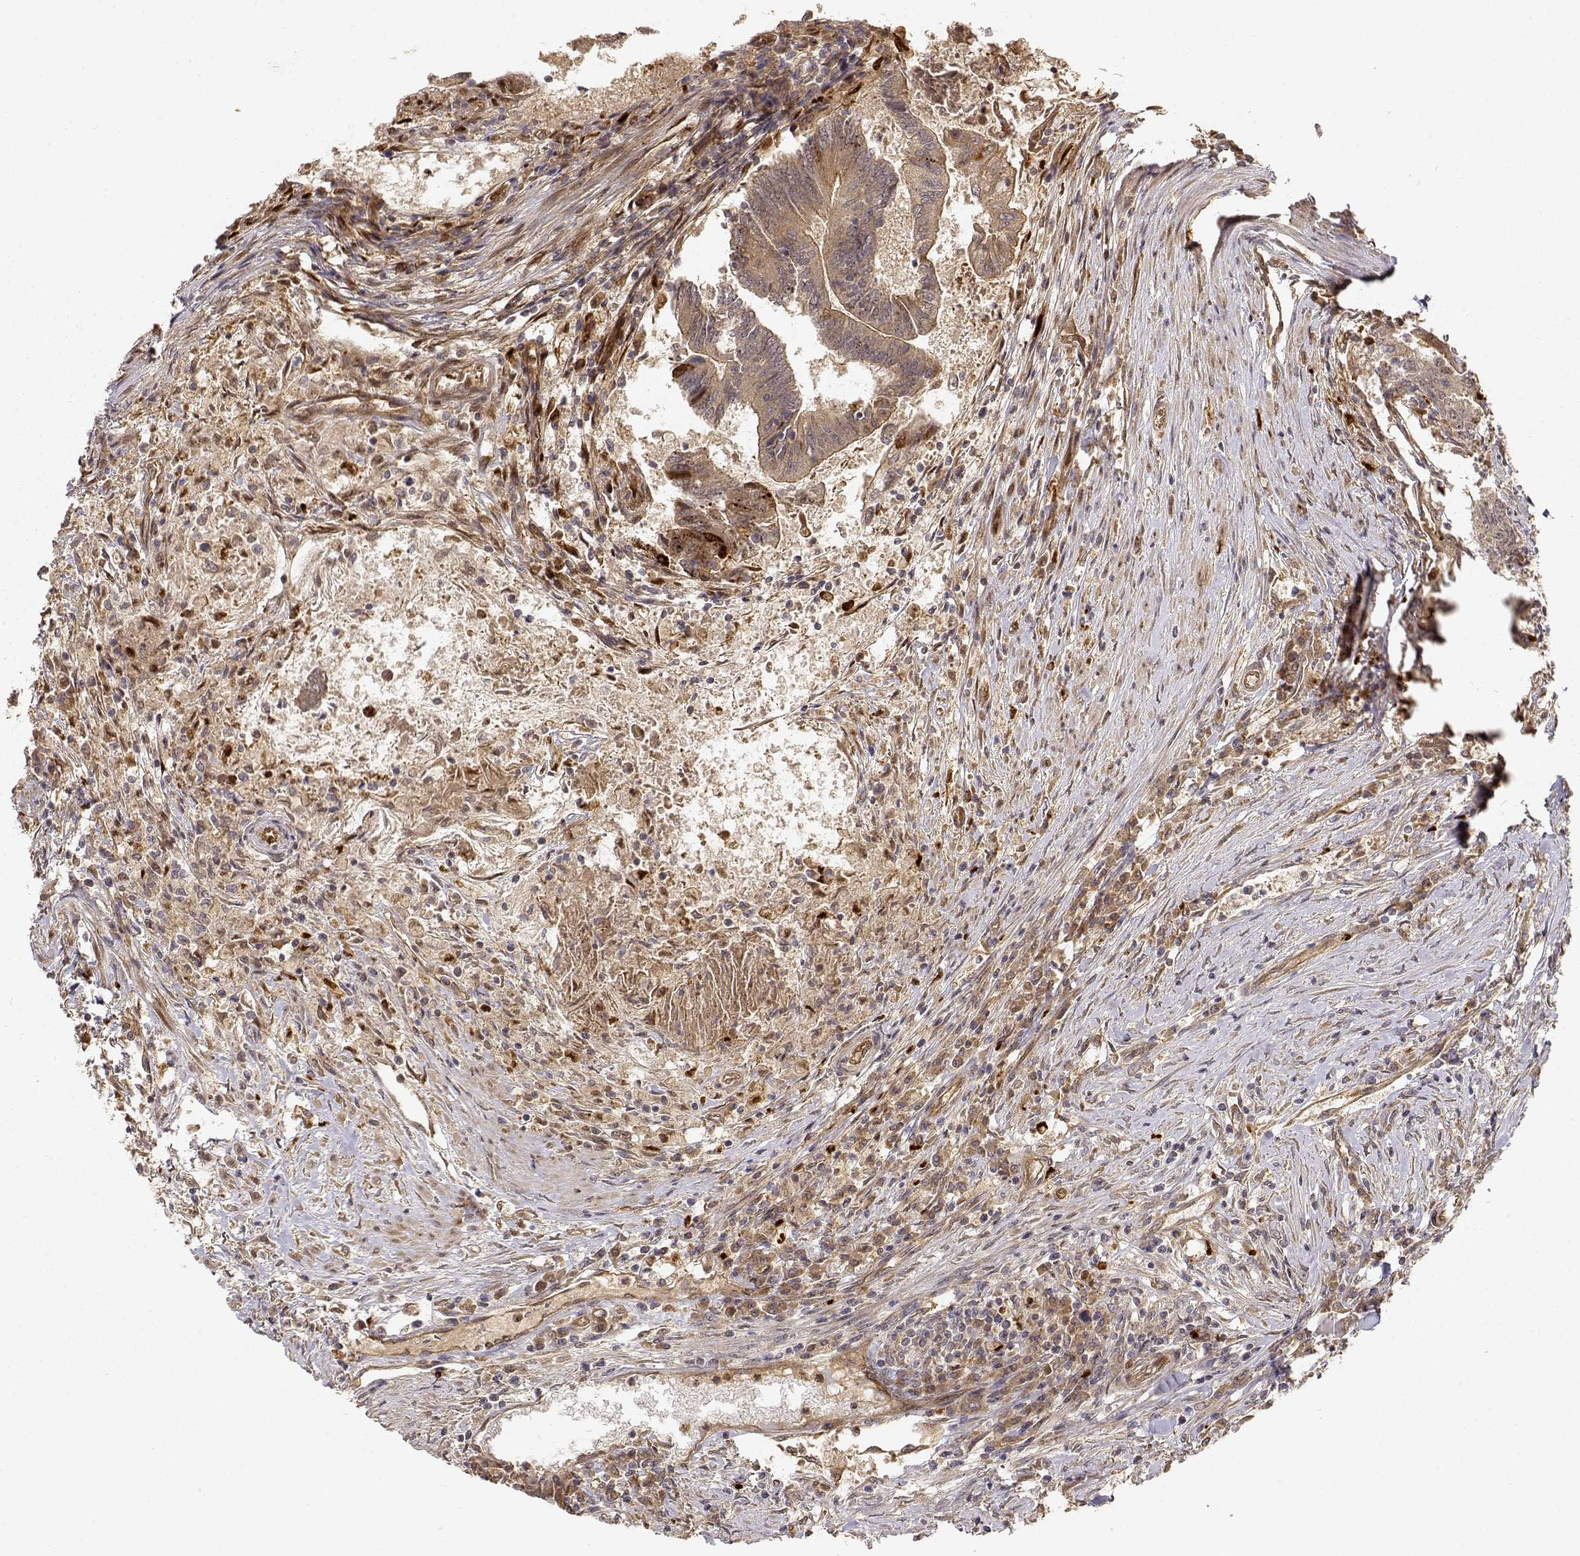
{"staining": {"intensity": "moderate", "quantity": ">75%", "location": "cytoplasmic/membranous"}, "tissue": "colorectal cancer", "cell_type": "Tumor cells", "image_type": "cancer", "snomed": [{"axis": "morphology", "description": "Adenocarcinoma, NOS"}, {"axis": "topography", "description": "Colon"}], "caption": "Adenocarcinoma (colorectal) tissue shows moderate cytoplasmic/membranous positivity in about >75% of tumor cells, visualized by immunohistochemistry.", "gene": "CDK5RAP2", "patient": {"sex": "female", "age": 70}}